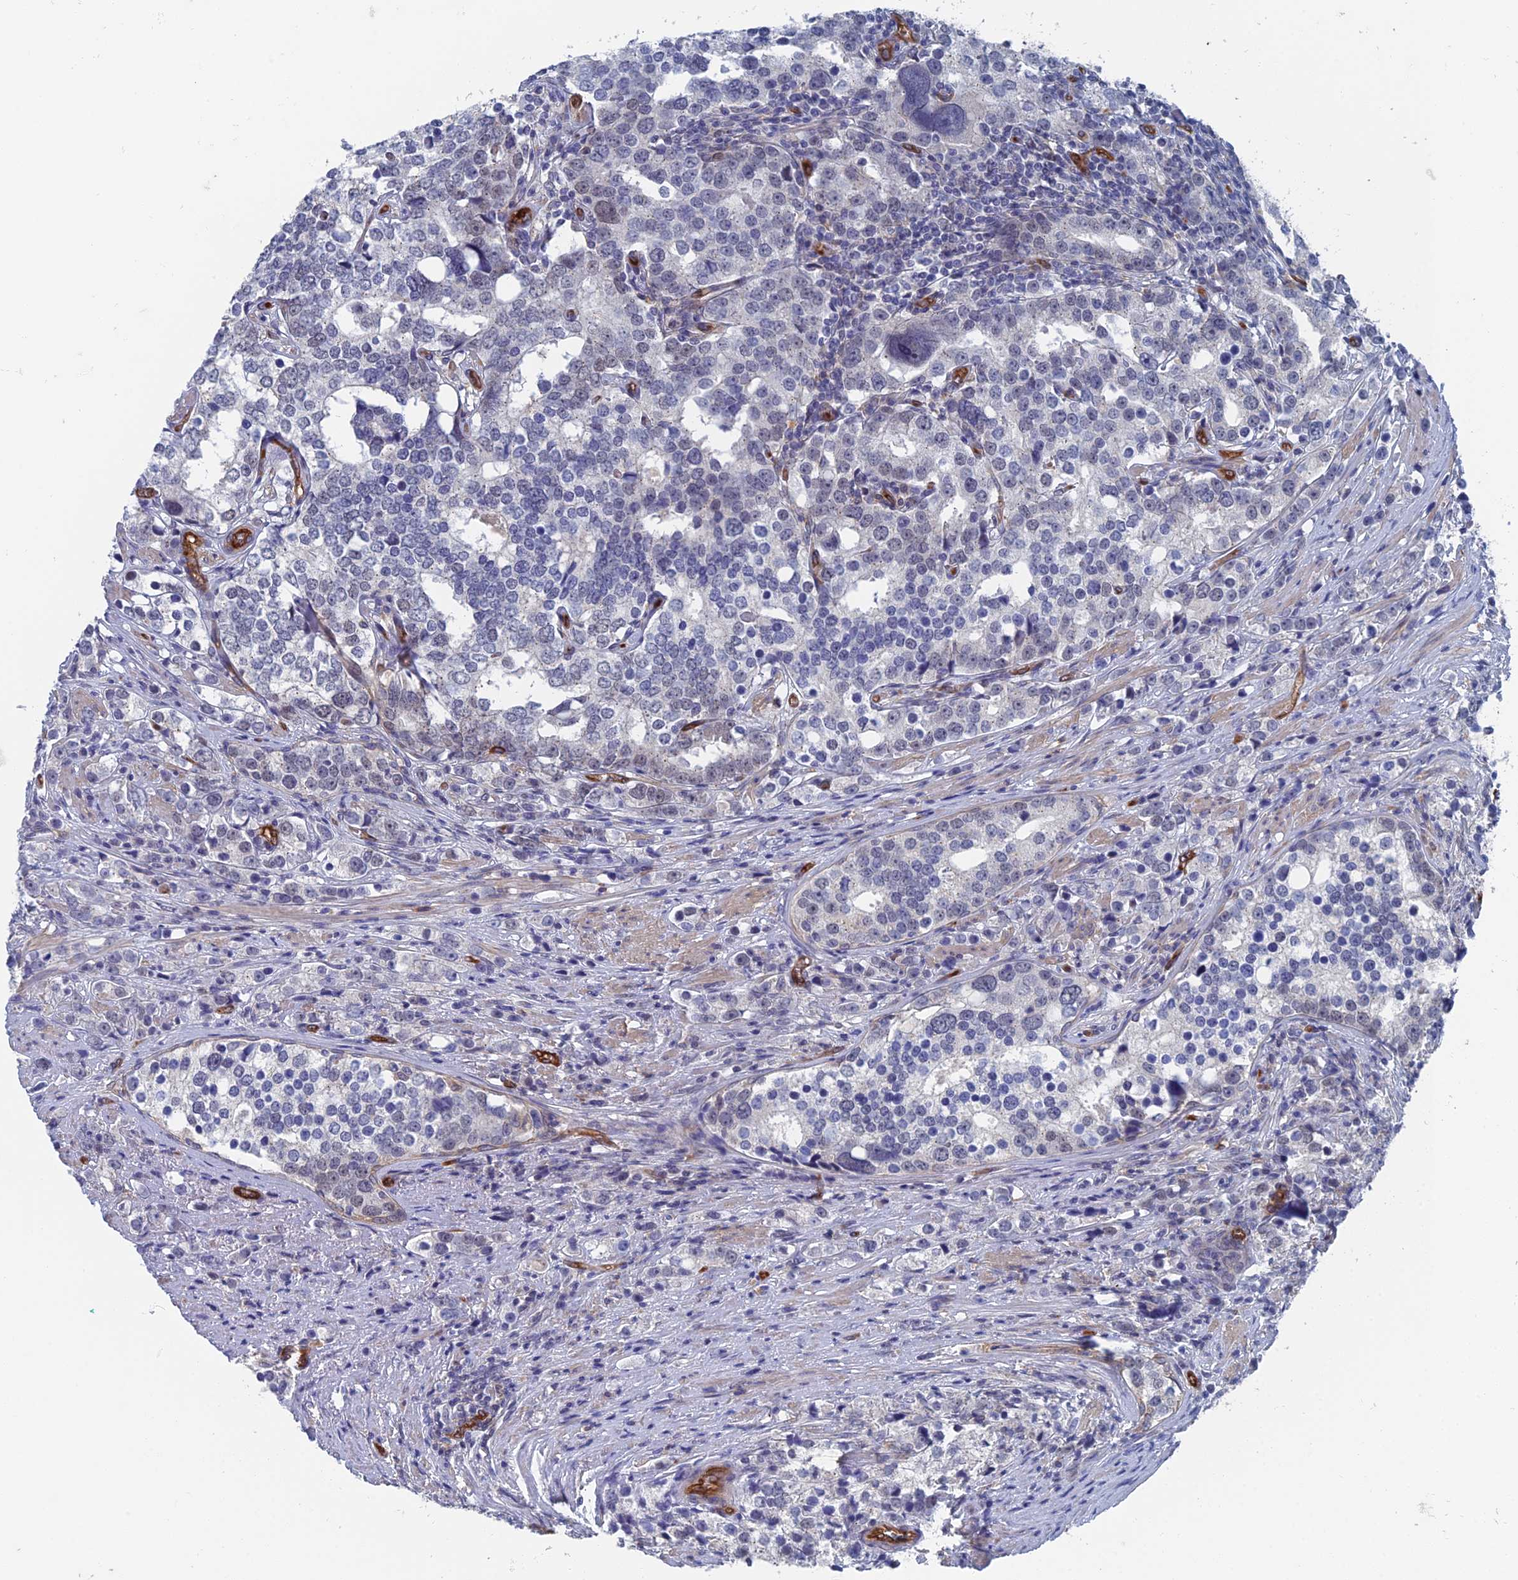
{"staining": {"intensity": "negative", "quantity": "none", "location": "none"}, "tissue": "prostate cancer", "cell_type": "Tumor cells", "image_type": "cancer", "snomed": [{"axis": "morphology", "description": "Adenocarcinoma, High grade"}, {"axis": "topography", "description": "Prostate"}], "caption": "Prostate cancer stained for a protein using immunohistochemistry (IHC) displays no expression tumor cells.", "gene": "ARAP3", "patient": {"sex": "male", "age": 71}}